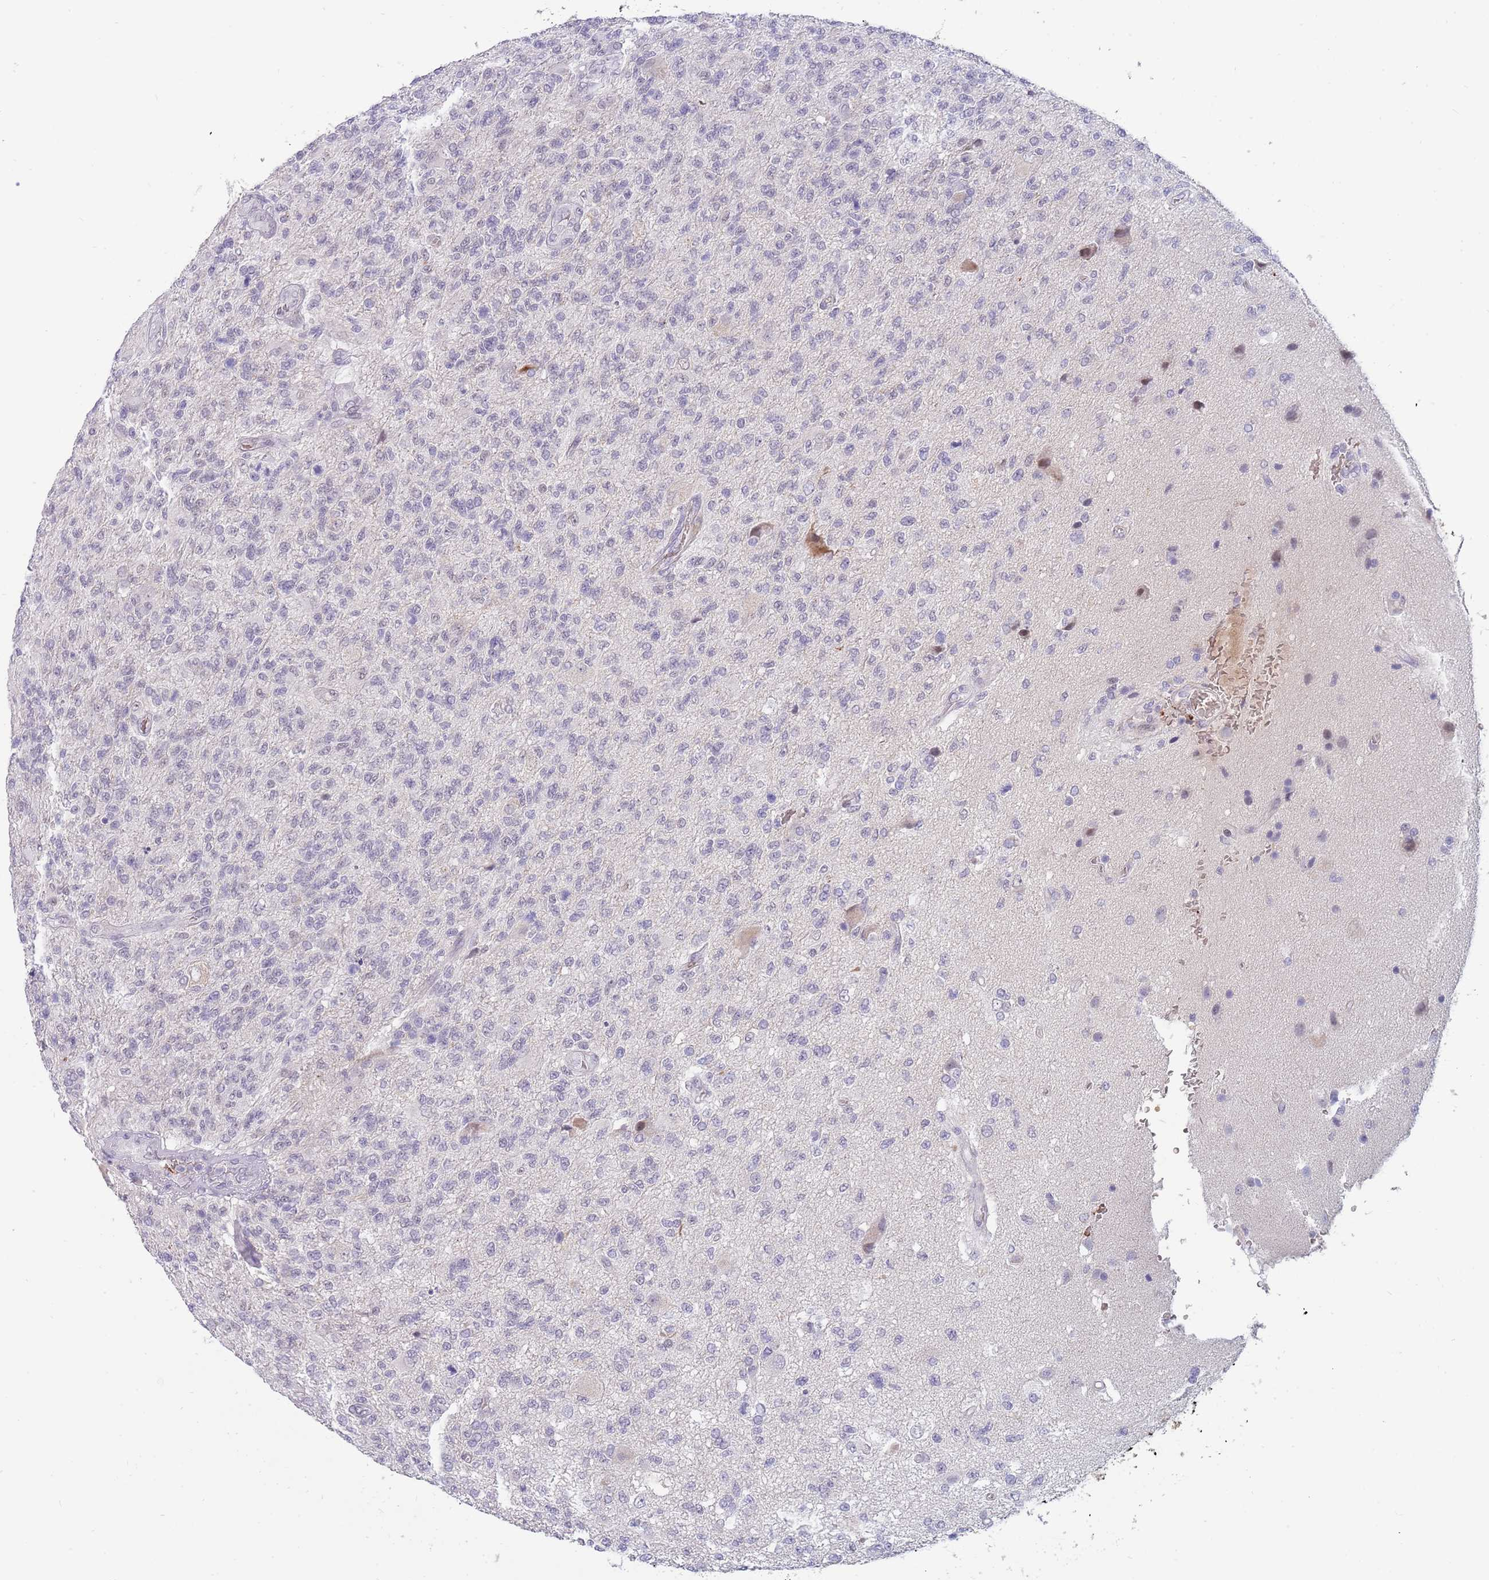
{"staining": {"intensity": "negative", "quantity": "none", "location": "none"}, "tissue": "glioma", "cell_type": "Tumor cells", "image_type": "cancer", "snomed": [{"axis": "morphology", "description": "Glioma, malignant, High grade"}, {"axis": "topography", "description": "Brain"}], "caption": "Immunohistochemistry micrograph of human malignant high-grade glioma stained for a protein (brown), which demonstrates no positivity in tumor cells.", "gene": "LYPD6B", "patient": {"sex": "male", "age": 56}}